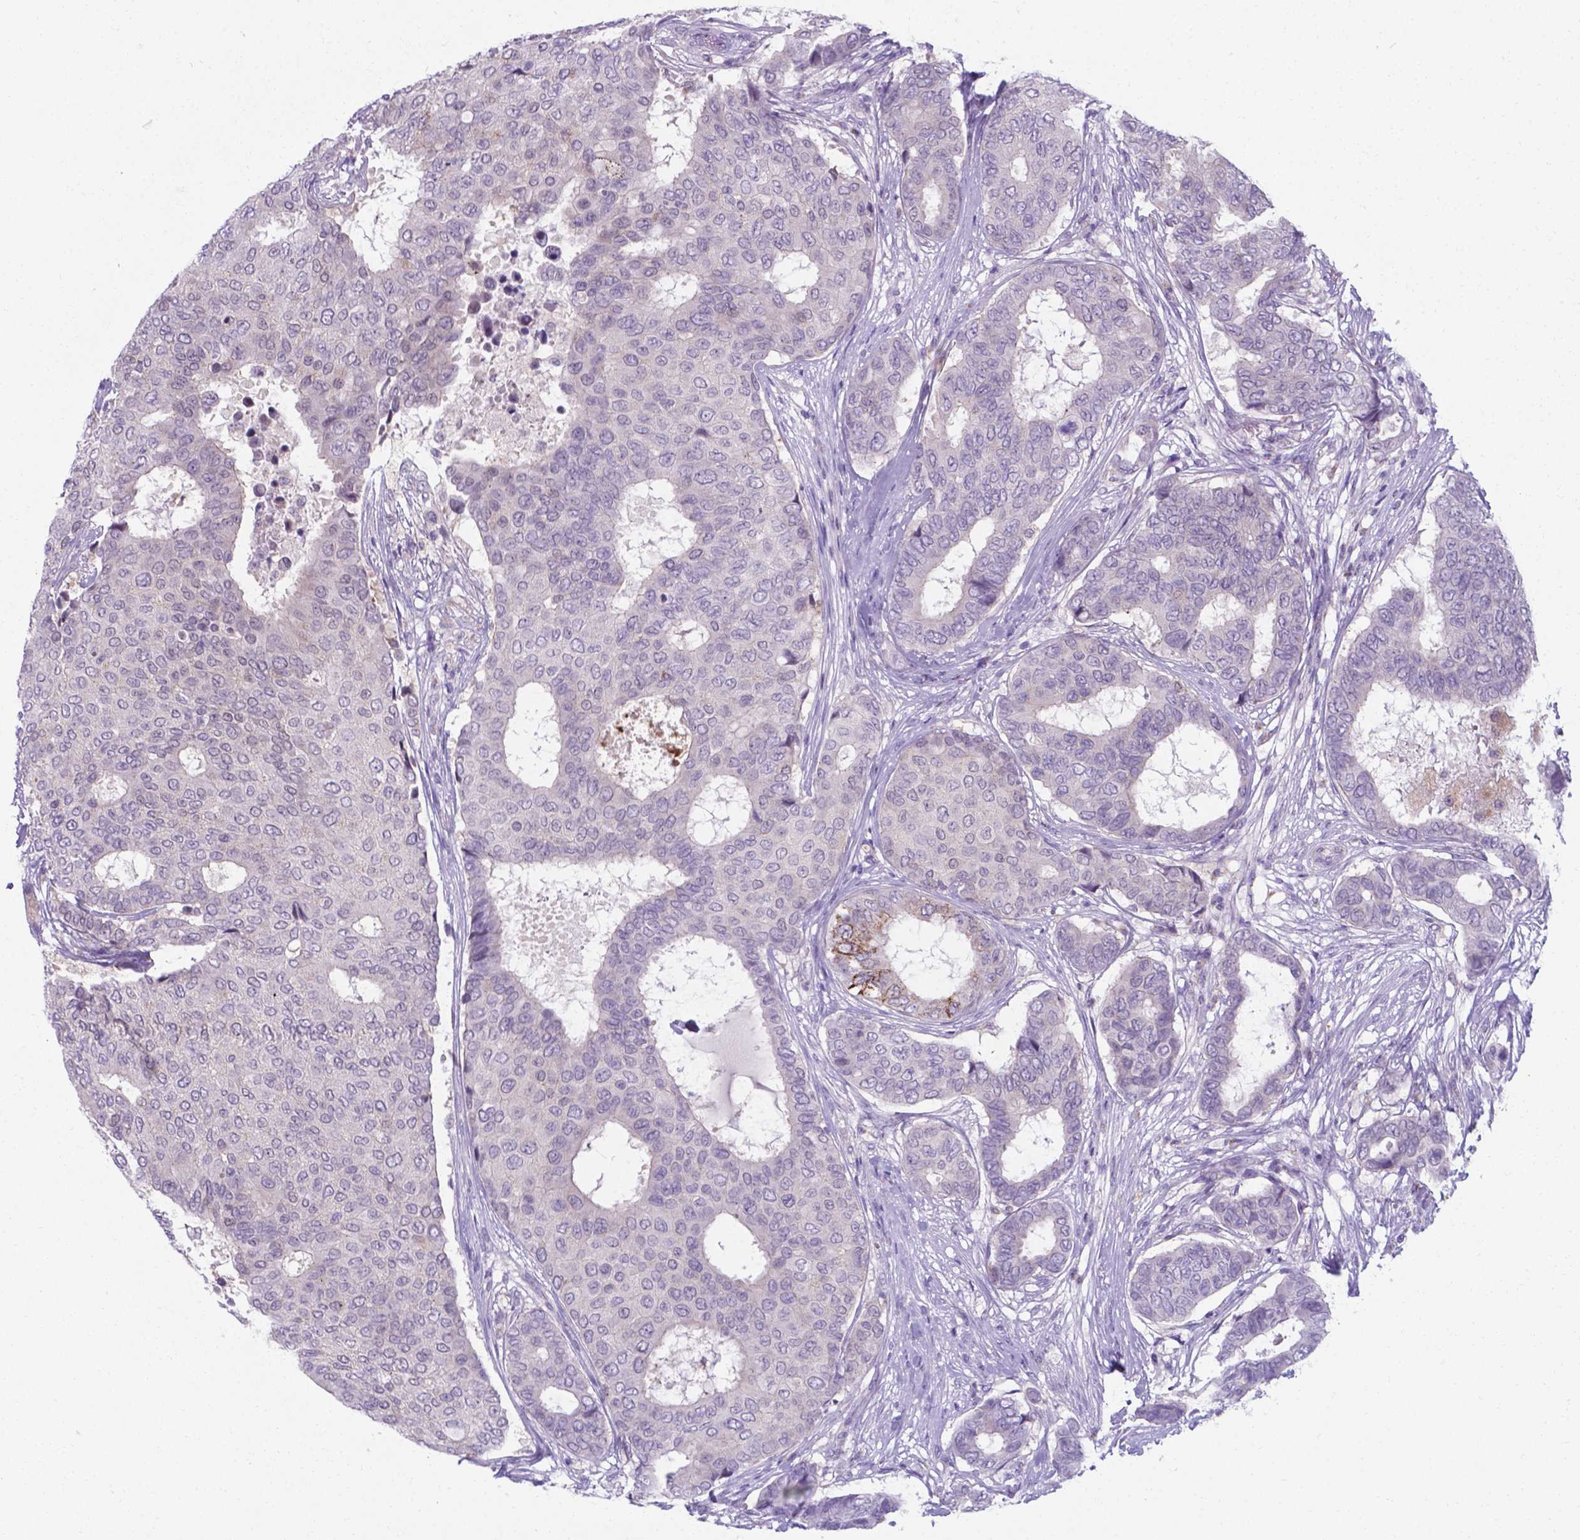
{"staining": {"intensity": "negative", "quantity": "none", "location": "none"}, "tissue": "breast cancer", "cell_type": "Tumor cells", "image_type": "cancer", "snomed": [{"axis": "morphology", "description": "Duct carcinoma"}, {"axis": "topography", "description": "Breast"}], "caption": "Immunohistochemical staining of breast cancer (infiltrating ductal carcinoma) shows no significant expression in tumor cells.", "gene": "AP5B1", "patient": {"sex": "female", "age": 75}}